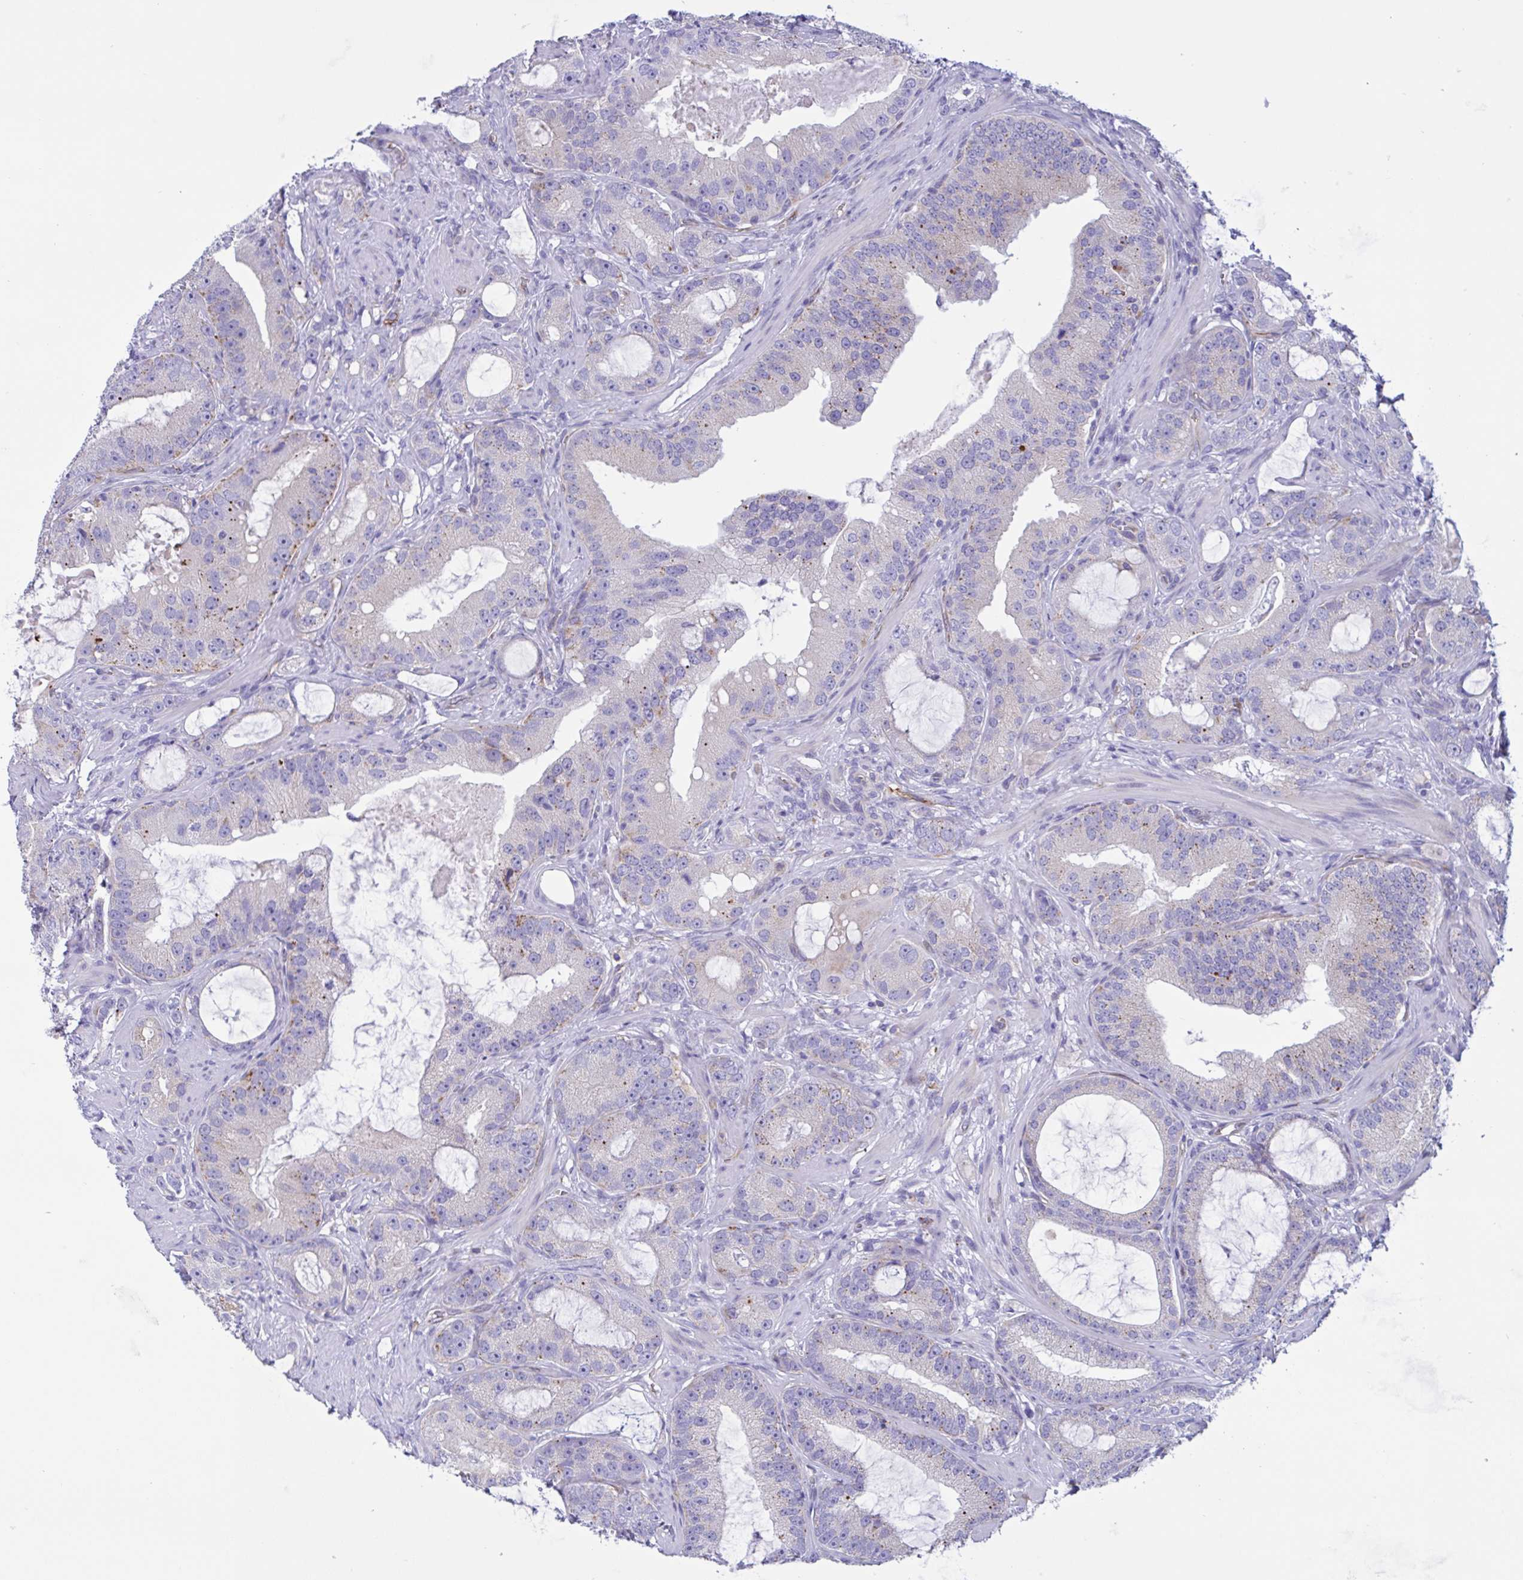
{"staining": {"intensity": "negative", "quantity": "none", "location": "none"}, "tissue": "prostate cancer", "cell_type": "Tumor cells", "image_type": "cancer", "snomed": [{"axis": "morphology", "description": "Adenocarcinoma, High grade"}, {"axis": "topography", "description": "Prostate"}], "caption": "The photomicrograph demonstrates no significant staining in tumor cells of adenocarcinoma (high-grade) (prostate). (DAB (3,3'-diaminobenzidine) immunohistochemistry with hematoxylin counter stain).", "gene": "RPL22L1", "patient": {"sex": "male", "age": 65}}